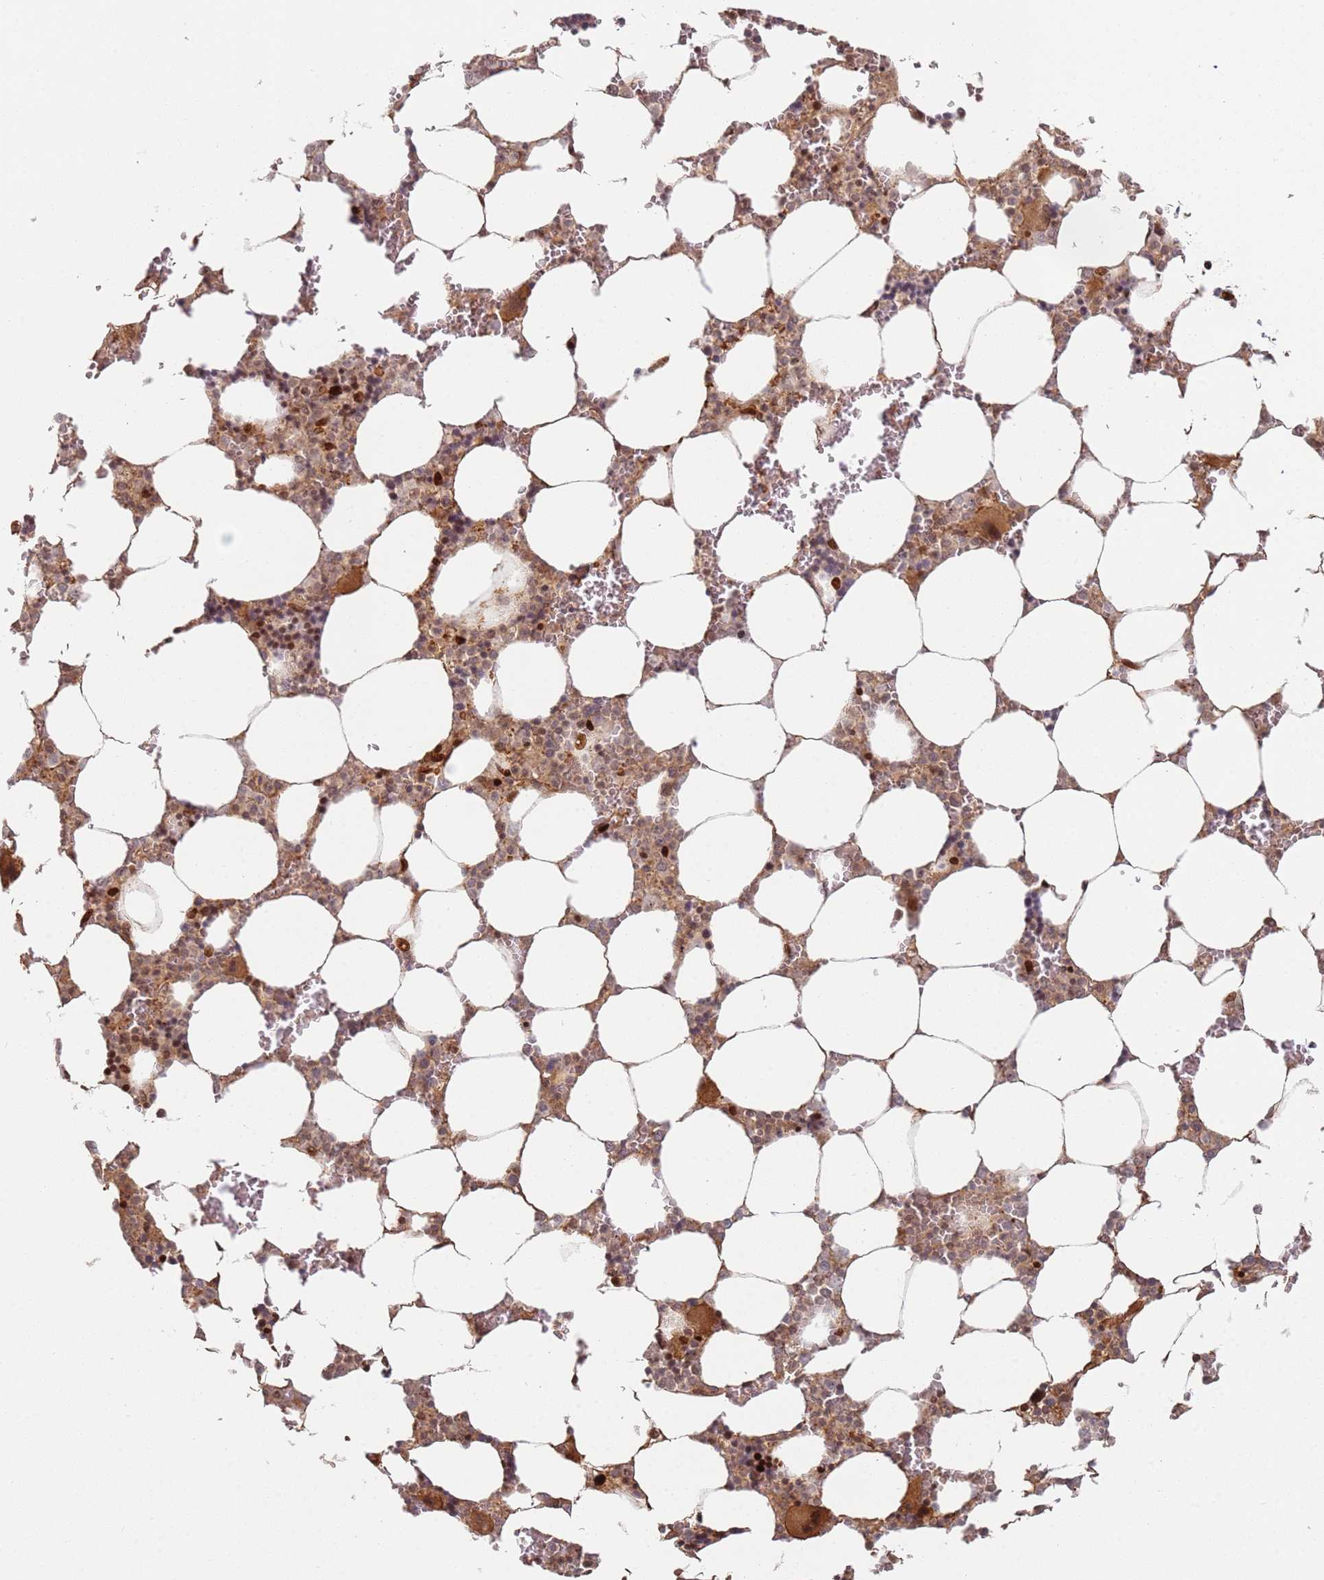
{"staining": {"intensity": "strong", "quantity": "25%-75%", "location": "nuclear"}, "tissue": "bone marrow", "cell_type": "Hematopoietic cells", "image_type": "normal", "snomed": [{"axis": "morphology", "description": "Normal tissue, NOS"}, {"axis": "topography", "description": "Bone marrow"}], "caption": "A photomicrograph showing strong nuclear expression in approximately 25%-75% of hematopoietic cells in unremarkable bone marrow, as visualized by brown immunohistochemical staining.", "gene": "TMEM233", "patient": {"sex": "male", "age": 64}}